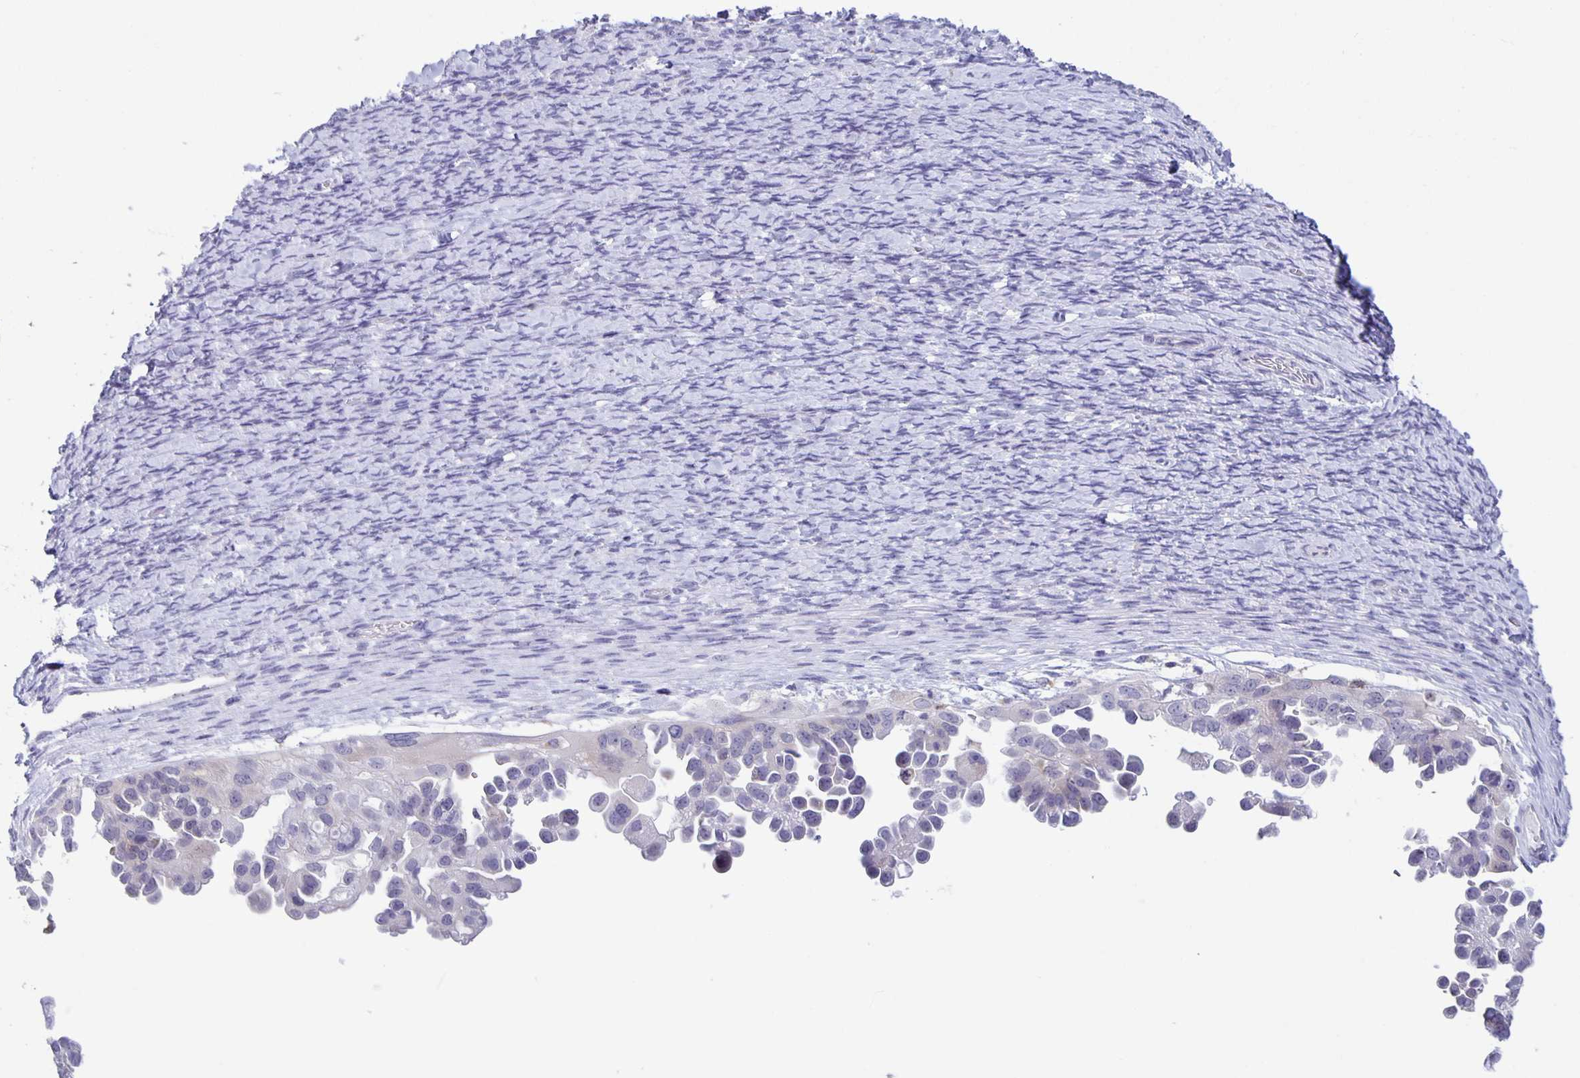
{"staining": {"intensity": "negative", "quantity": "none", "location": "none"}, "tissue": "ovarian cancer", "cell_type": "Tumor cells", "image_type": "cancer", "snomed": [{"axis": "morphology", "description": "Cystadenocarcinoma, serous, NOS"}, {"axis": "topography", "description": "Ovary"}], "caption": "The immunohistochemistry (IHC) photomicrograph has no significant positivity in tumor cells of ovarian serous cystadenocarcinoma tissue.", "gene": "LIPA", "patient": {"sex": "female", "age": 53}}